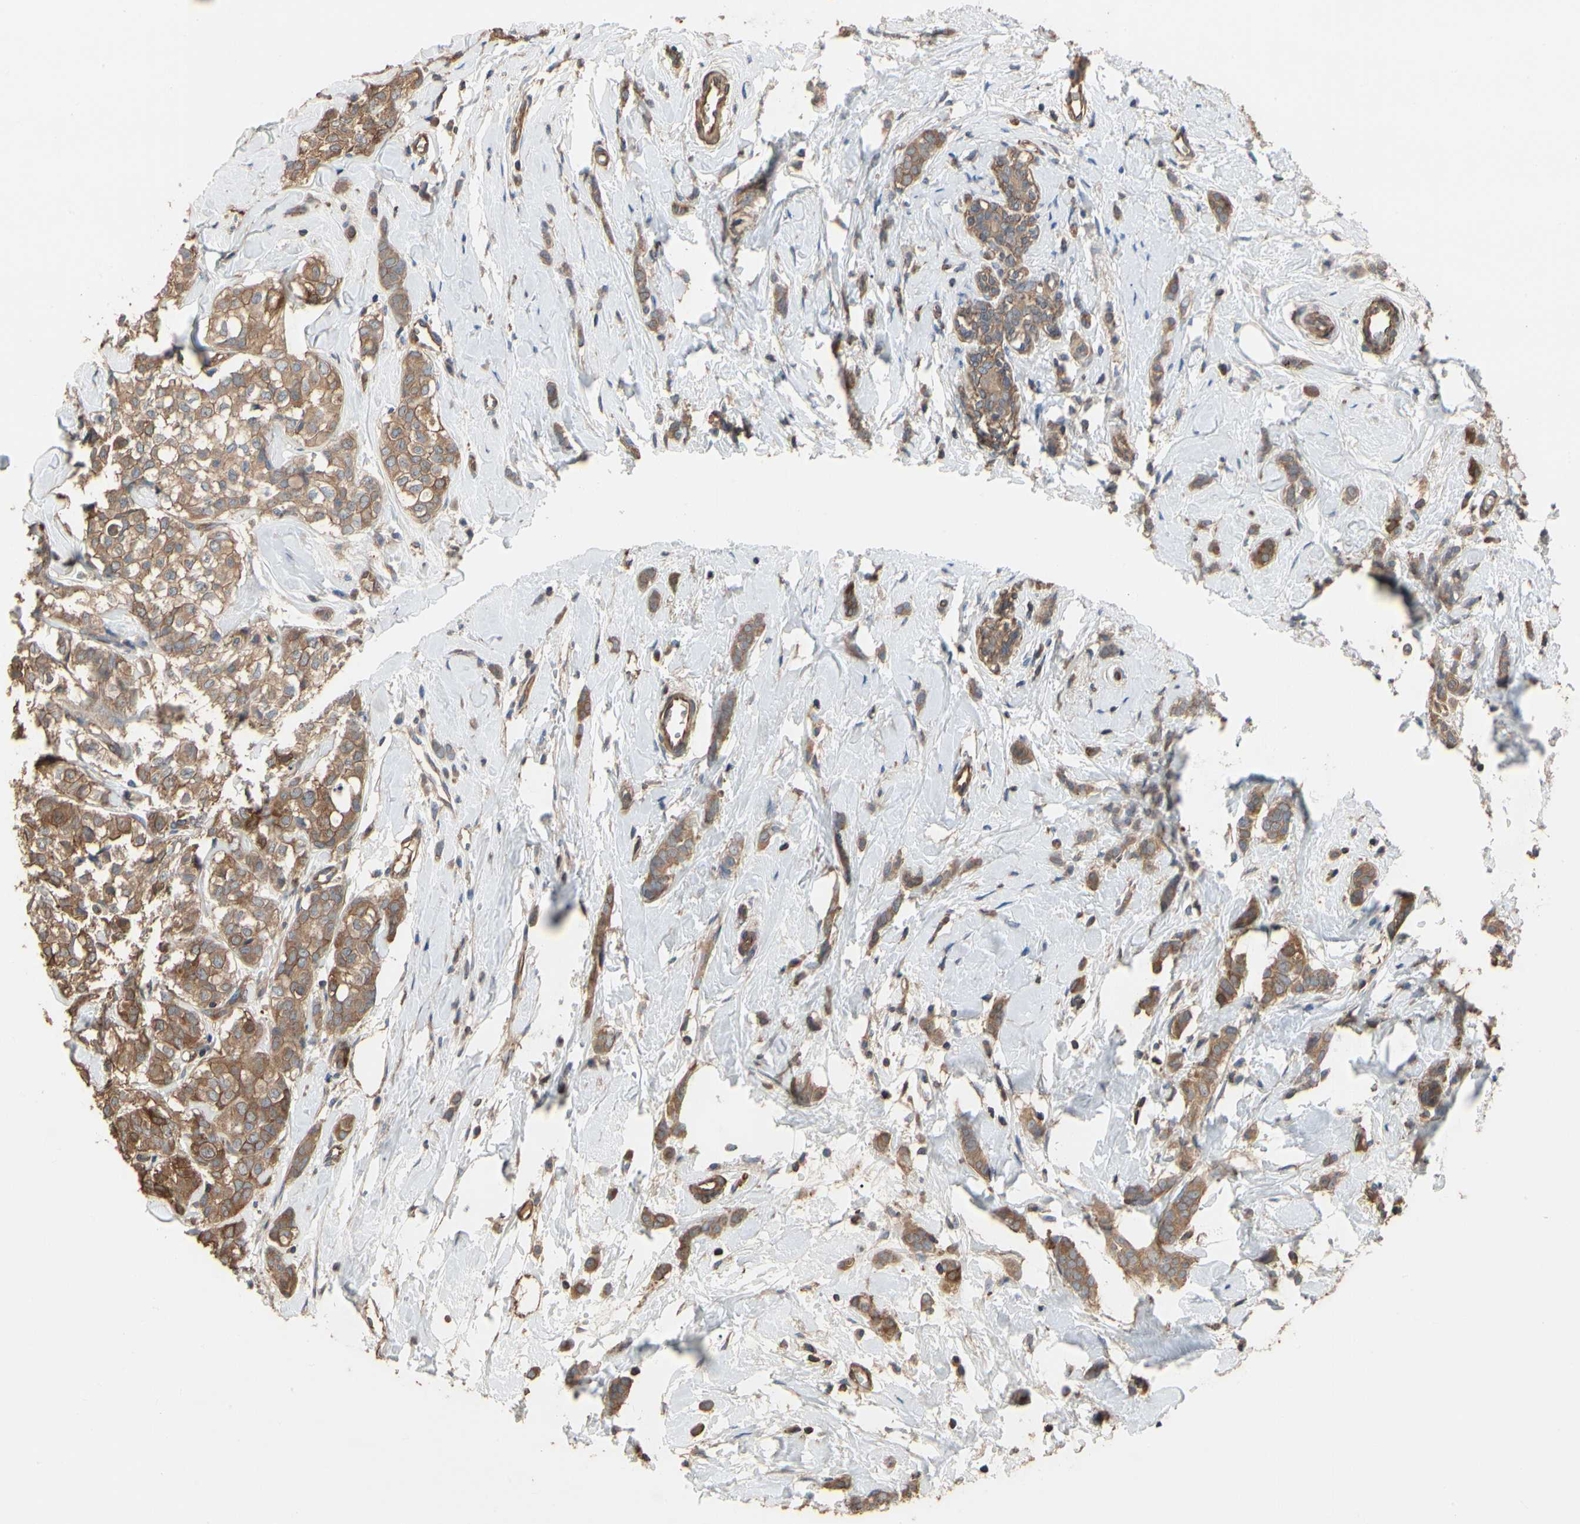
{"staining": {"intensity": "moderate", "quantity": ">75%", "location": "cytoplasmic/membranous"}, "tissue": "breast cancer", "cell_type": "Tumor cells", "image_type": "cancer", "snomed": [{"axis": "morphology", "description": "Lobular carcinoma"}, {"axis": "topography", "description": "Breast"}], "caption": "Breast lobular carcinoma stained for a protein (brown) exhibits moderate cytoplasmic/membranous positive expression in approximately >75% of tumor cells.", "gene": "PDZK1", "patient": {"sex": "female", "age": 60}}